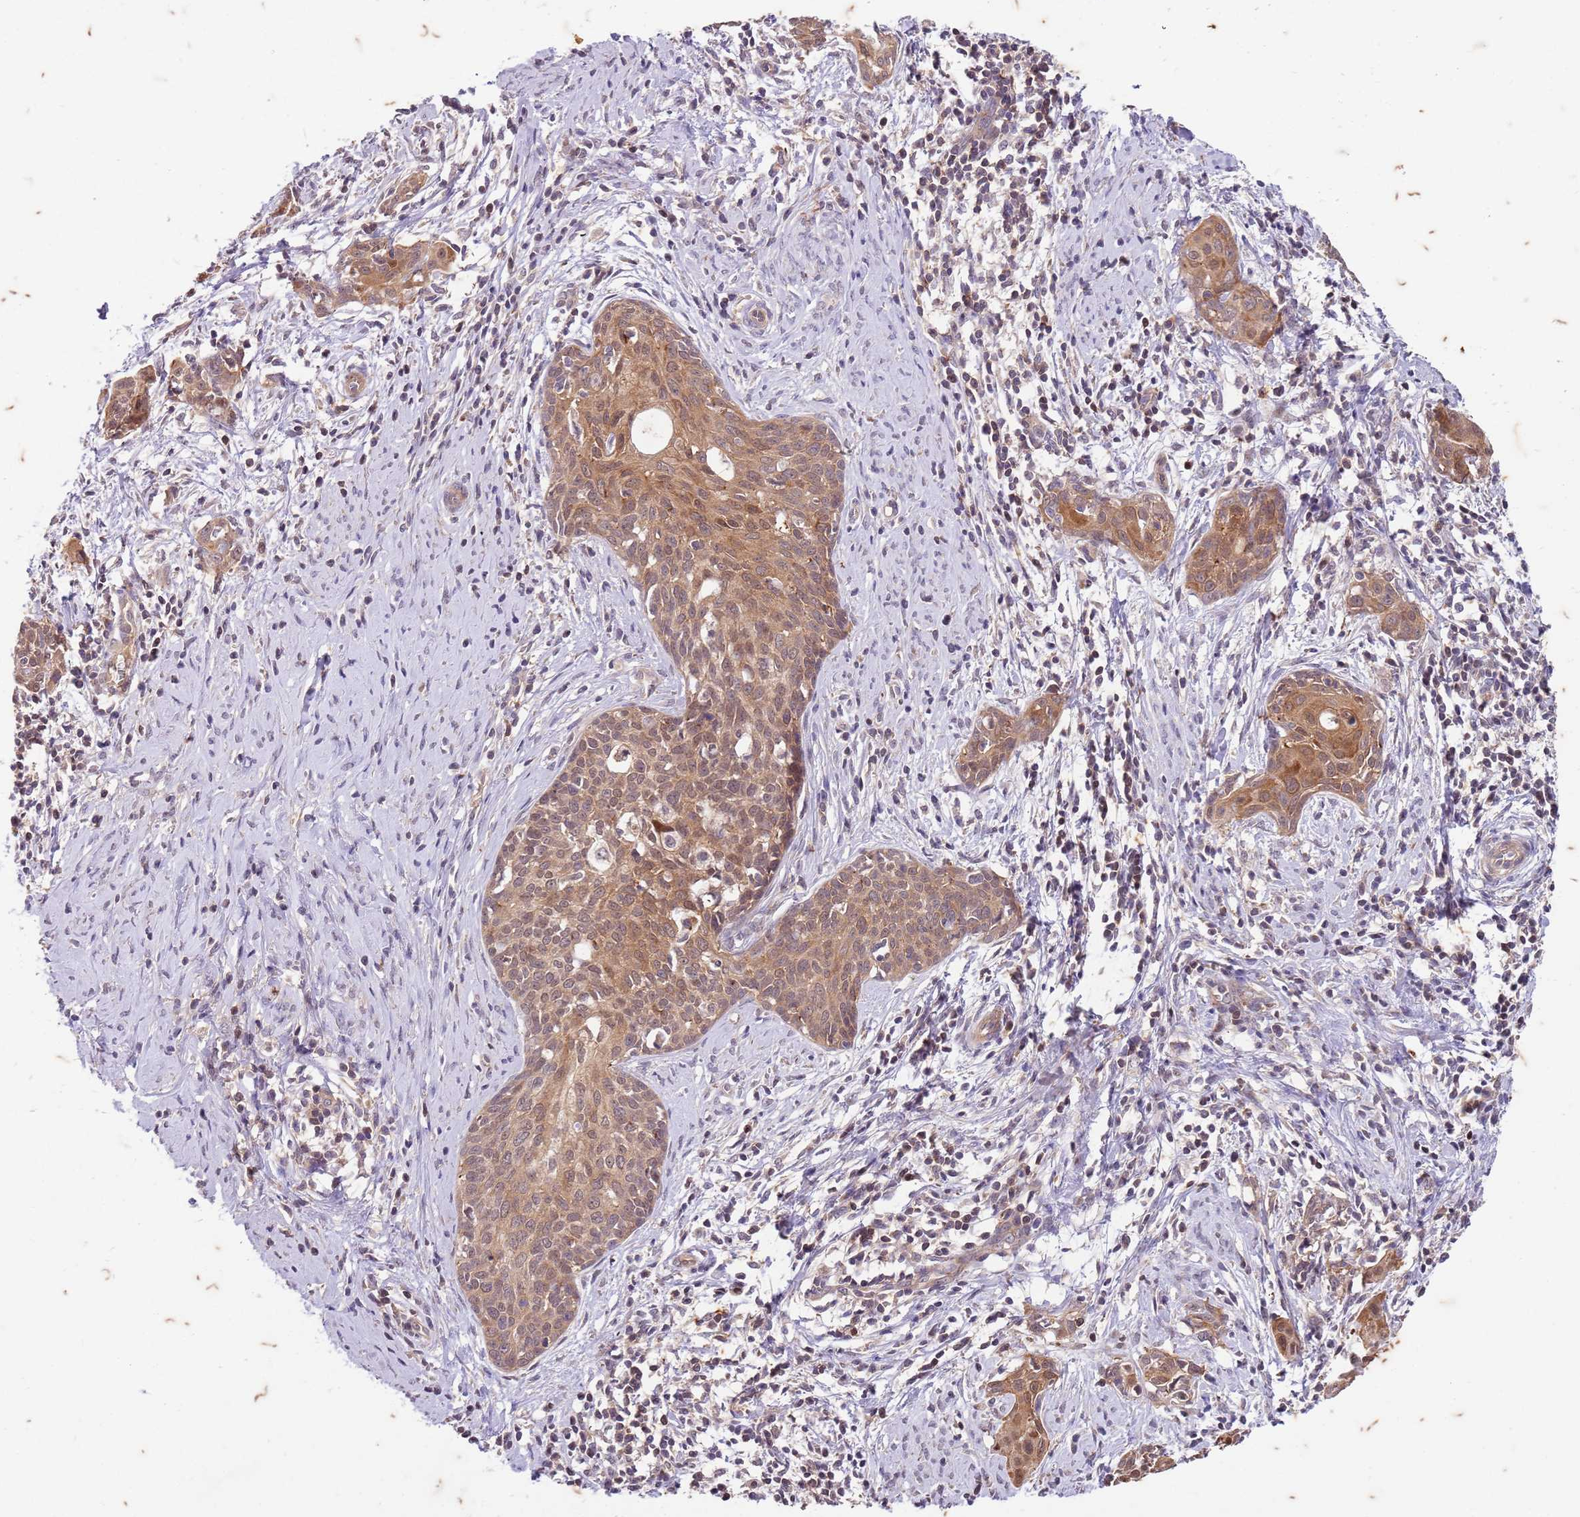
{"staining": {"intensity": "moderate", "quantity": ">75%", "location": "cytoplasmic/membranous,nuclear"}, "tissue": "cervical cancer", "cell_type": "Tumor cells", "image_type": "cancer", "snomed": [{"axis": "morphology", "description": "Squamous cell carcinoma, NOS"}, {"axis": "topography", "description": "Cervix"}], "caption": "Immunohistochemical staining of human cervical cancer (squamous cell carcinoma) reveals moderate cytoplasmic/membranous and nuclear protein staining in about >75% of tumor cells.", "gene": "RAPGEF3", "patient": {"sex": "female", "age": 52}}